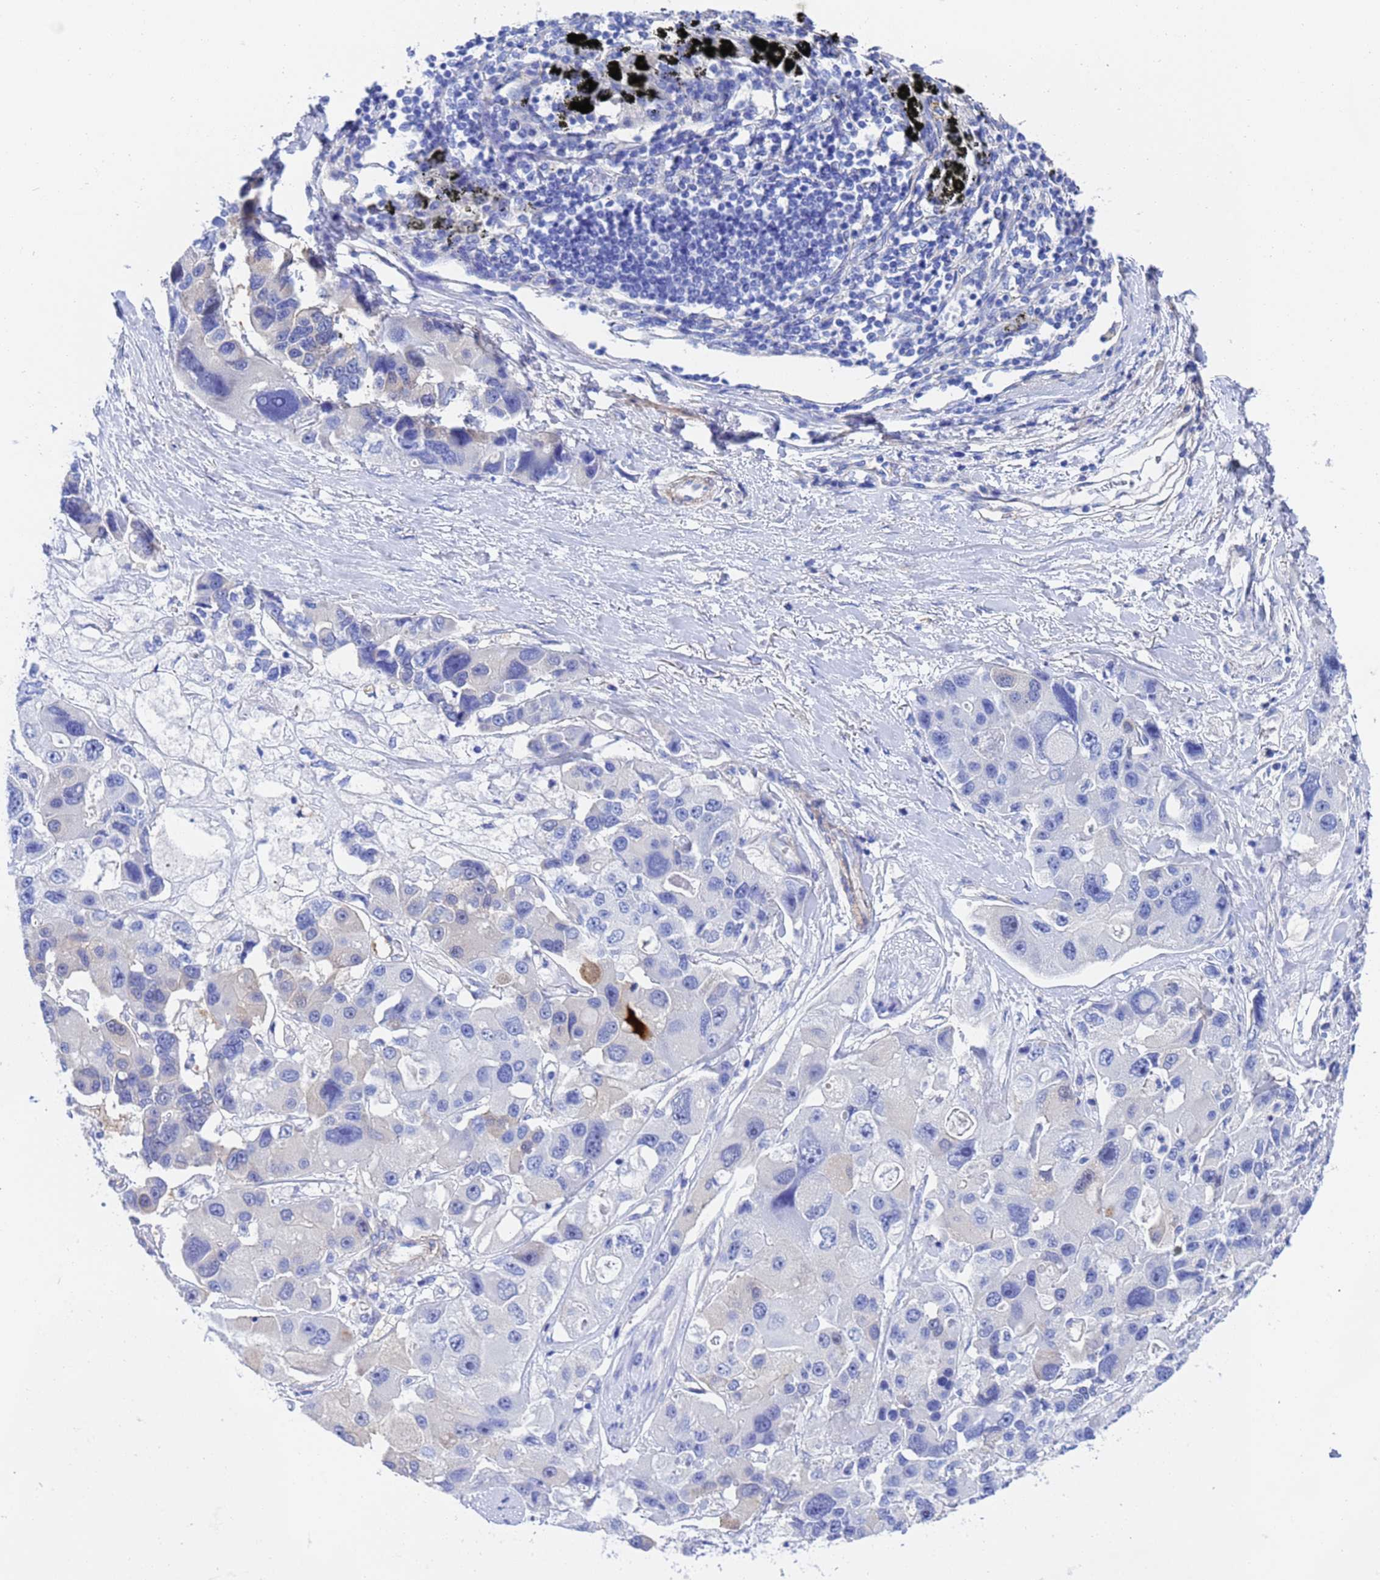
{"staining": {"intensity": "negative", "quantity": "none", "location": "none"}, "tissue": "lung cancer", "cell_type": "Tumor cells", "image_type": "cancer", "snomed": [{"axis": "morphology", "description": "Adenocarcinoma, NOS"}, {"axis": "topography", "description": "Lung"}], "caption": "Photomicrograph shows no protein expression in tumor cells of lung cancer tissue.", "gene": "CST4", "patient": {"sex": "female", "age": 54}}